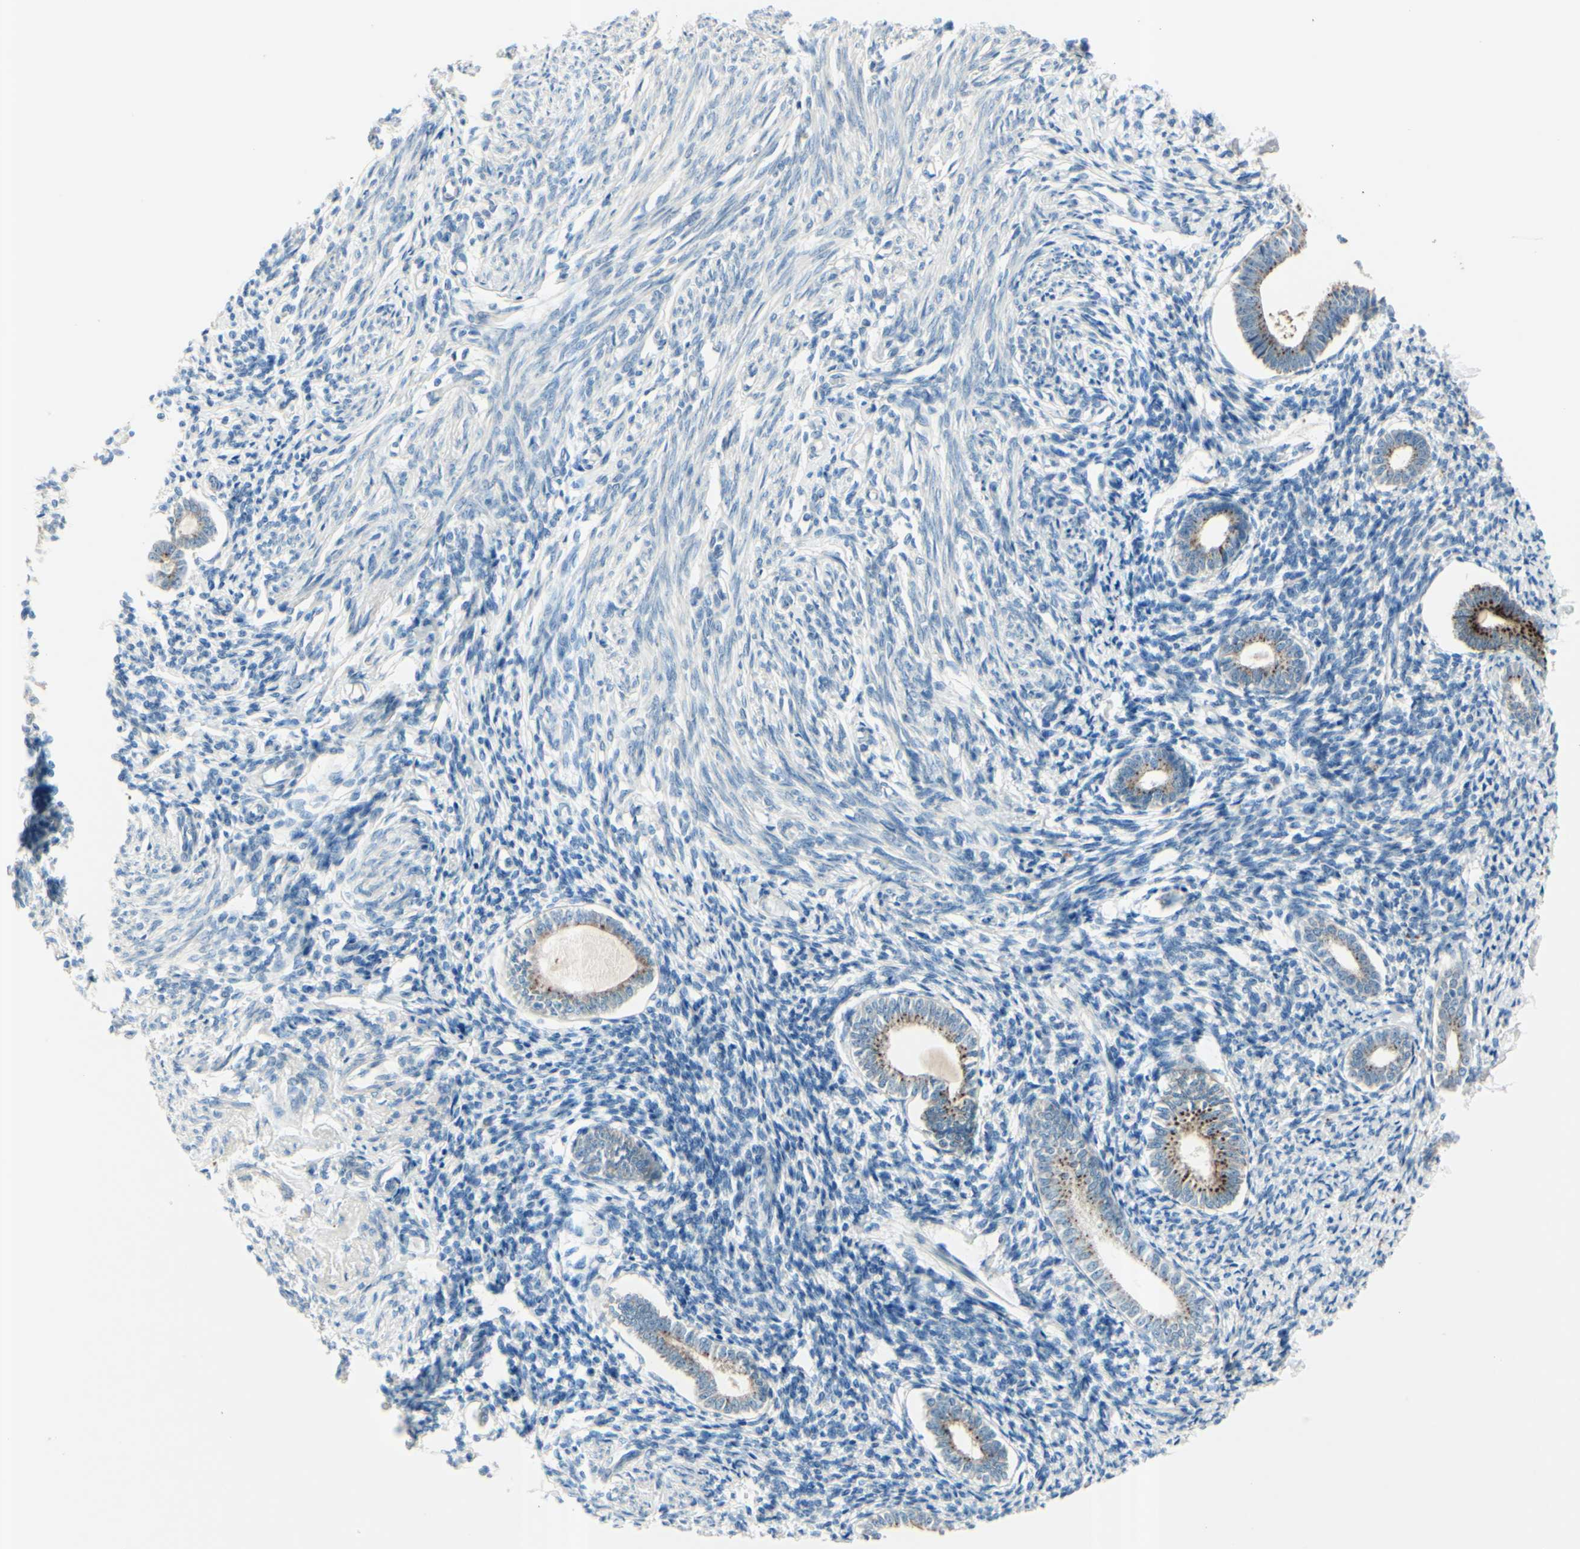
{"staining": {"intensity": "negative", "quantity": "none", "location": "none"}, "tissue": "endometrium", "cell_type": "Cells in endometrial stroma", "image_type": "normal", "snomed": [{"axis": "morphology", "description": "Normal tissue, NOS"}, {"axis": "topography", "description": "Endometrium"}], "caption": "Immunohistochemical staining of unremarkable human endometrium reveals no significant positivity in cells in endometrial stroma.", "gene": "B4GALT1", "patient": {"sex": "female", "age": 71}}